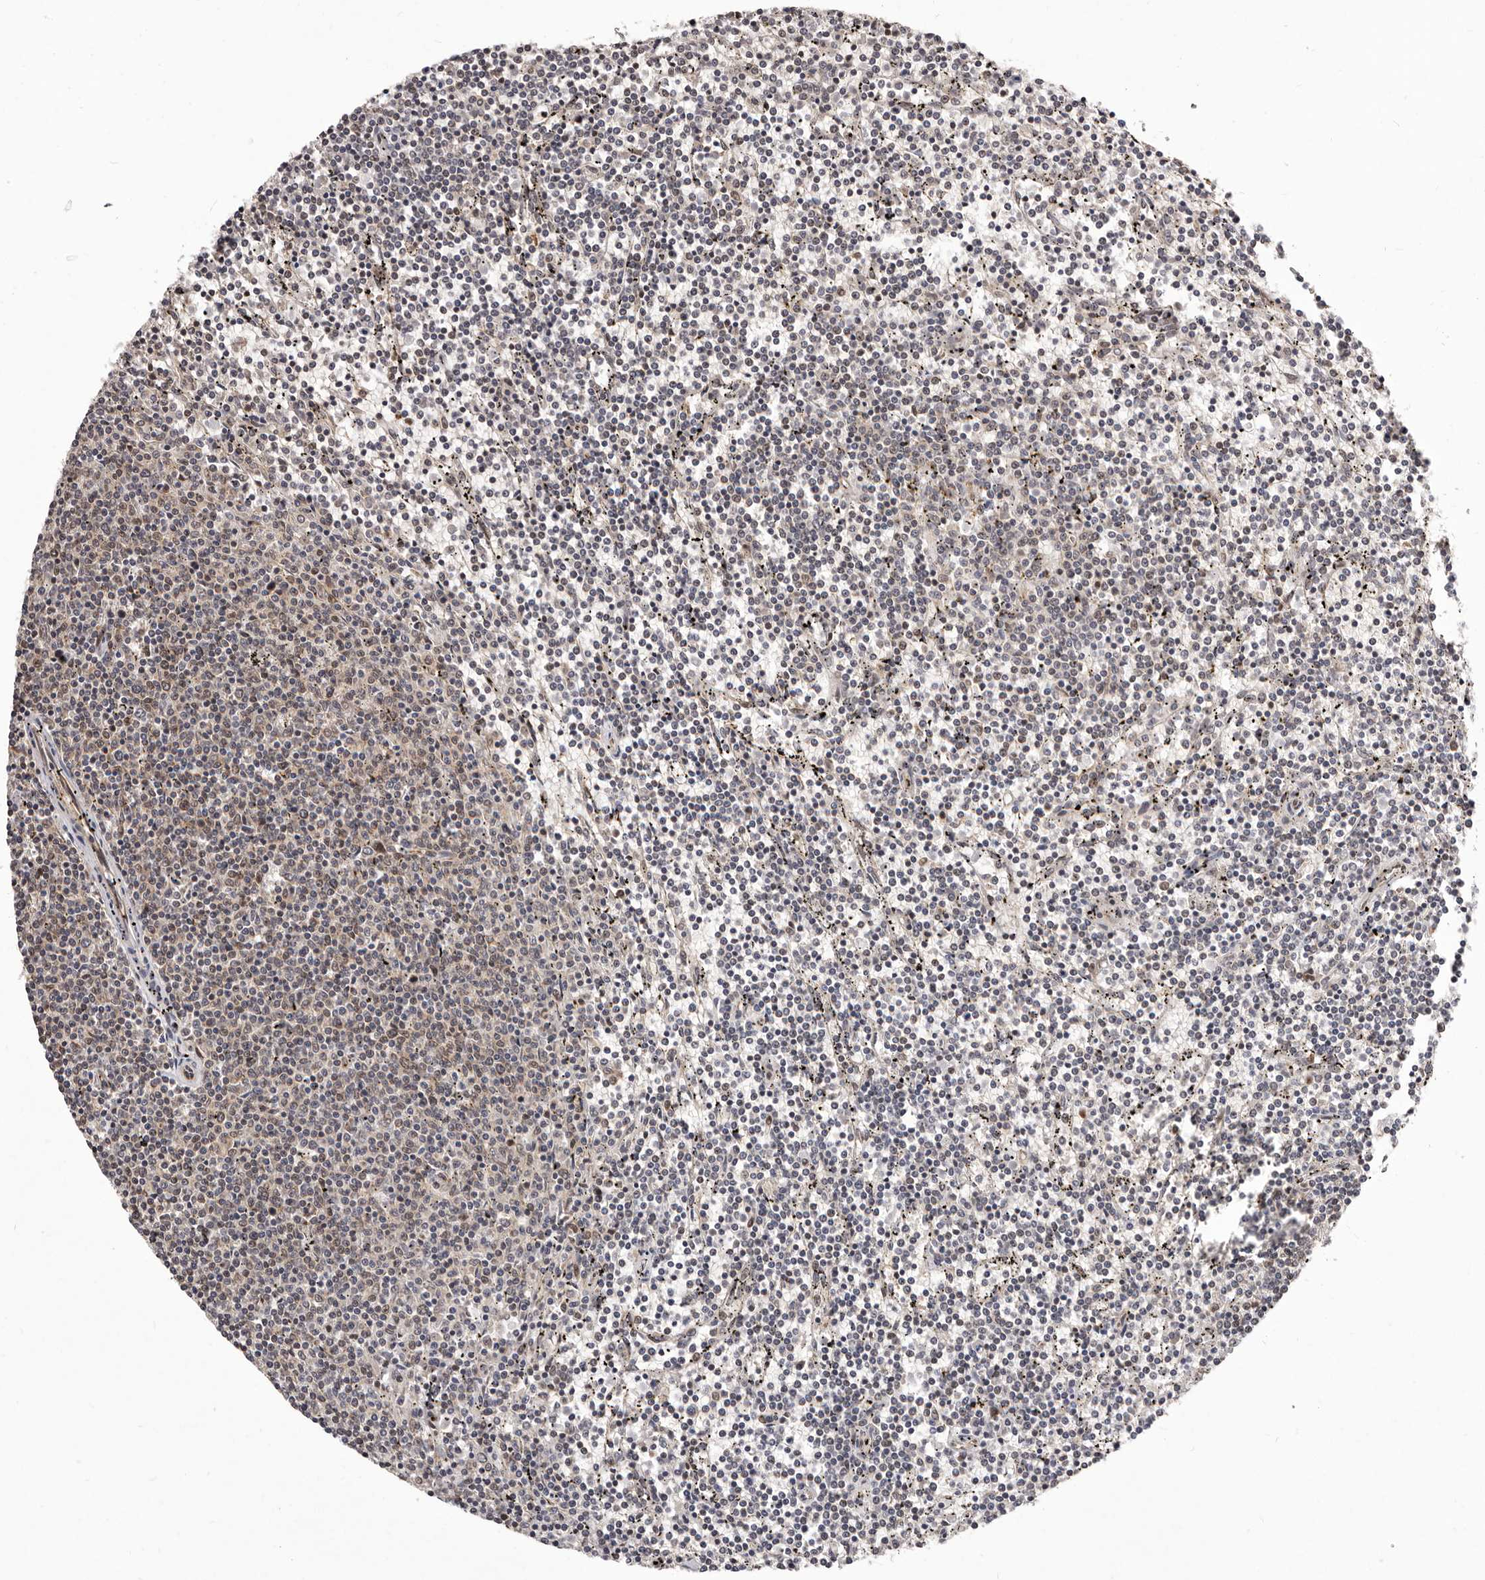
{"staining": {"intensity": "weak", "quantity": "<25%", "location": "cytoplasmic/membranous,nuclear"}, "tissue": "lymphoma", "cell_type": "Tumor cells", "image_type": "cancer", "snomed": [{"axis": "morphology", "description": "Malignant lymphoma, non-Hodgkin's type, Low grade"}, {"axis": "topography", "description": "Spleen"}], "caption": "Immunohistochemistry histopathology image of lymphoma stained for a protein (brown), which exhibits no expression in tumor cells.", "gene": "GLRX3", "patient": {"sex": "female", "age": 50}}